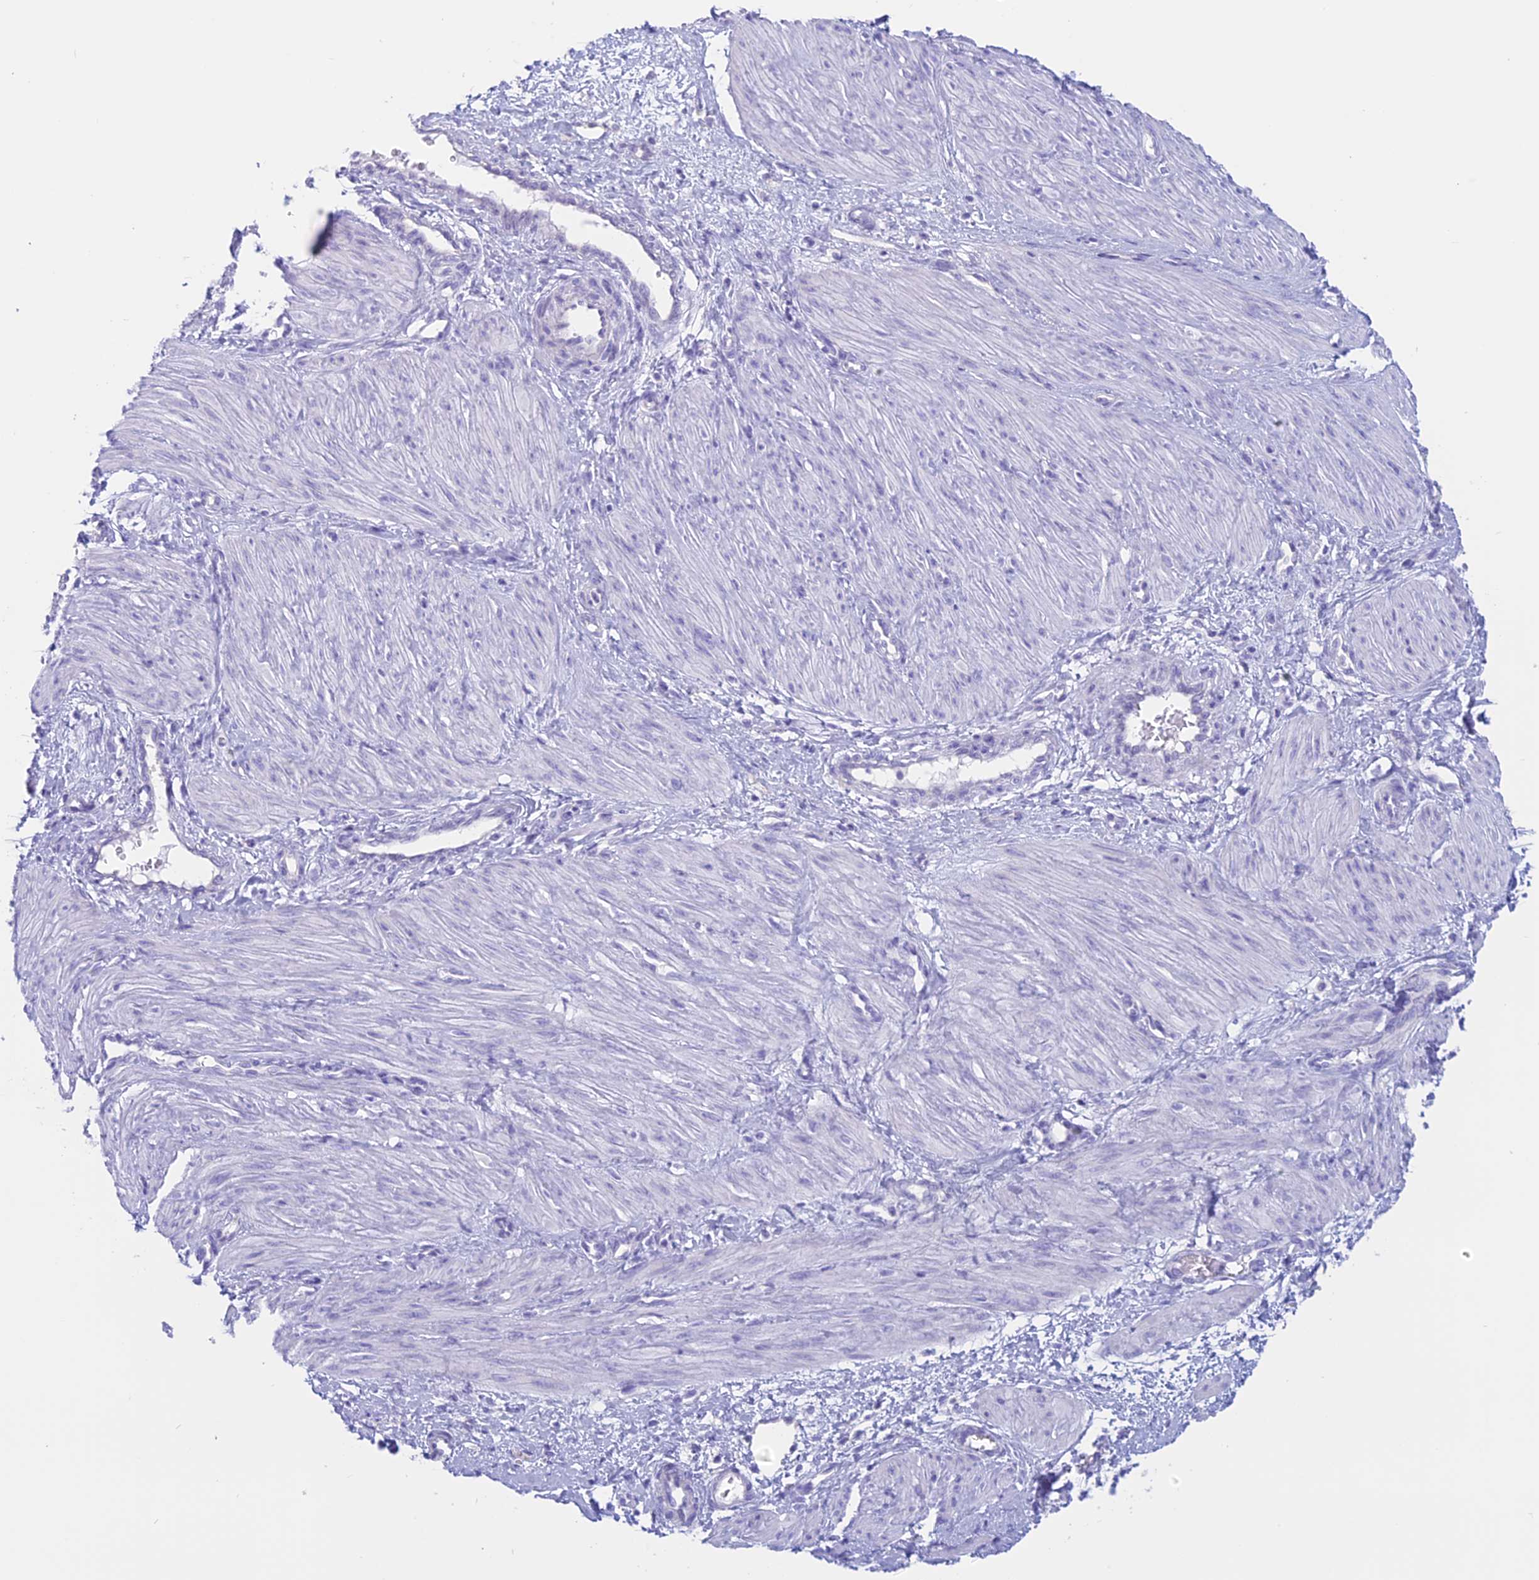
{"staining": {"intensity": "negative", "quantity": "none", "location": "none"}, "tissue": "smooth muscle", "cell_type": "Smooth muscle cells", "image_type": "normal", "snomed": [{"axis": "morphology", "description": "Normal tissue, NOS"}, {"axis": "topography", "description": "Endometrium"}], "caption": "The micrograph shows no staining of smooth muscle cells in benign smooth muscle.", "gene": "RP1", "patient": {"sex": "female", "age": 33}}